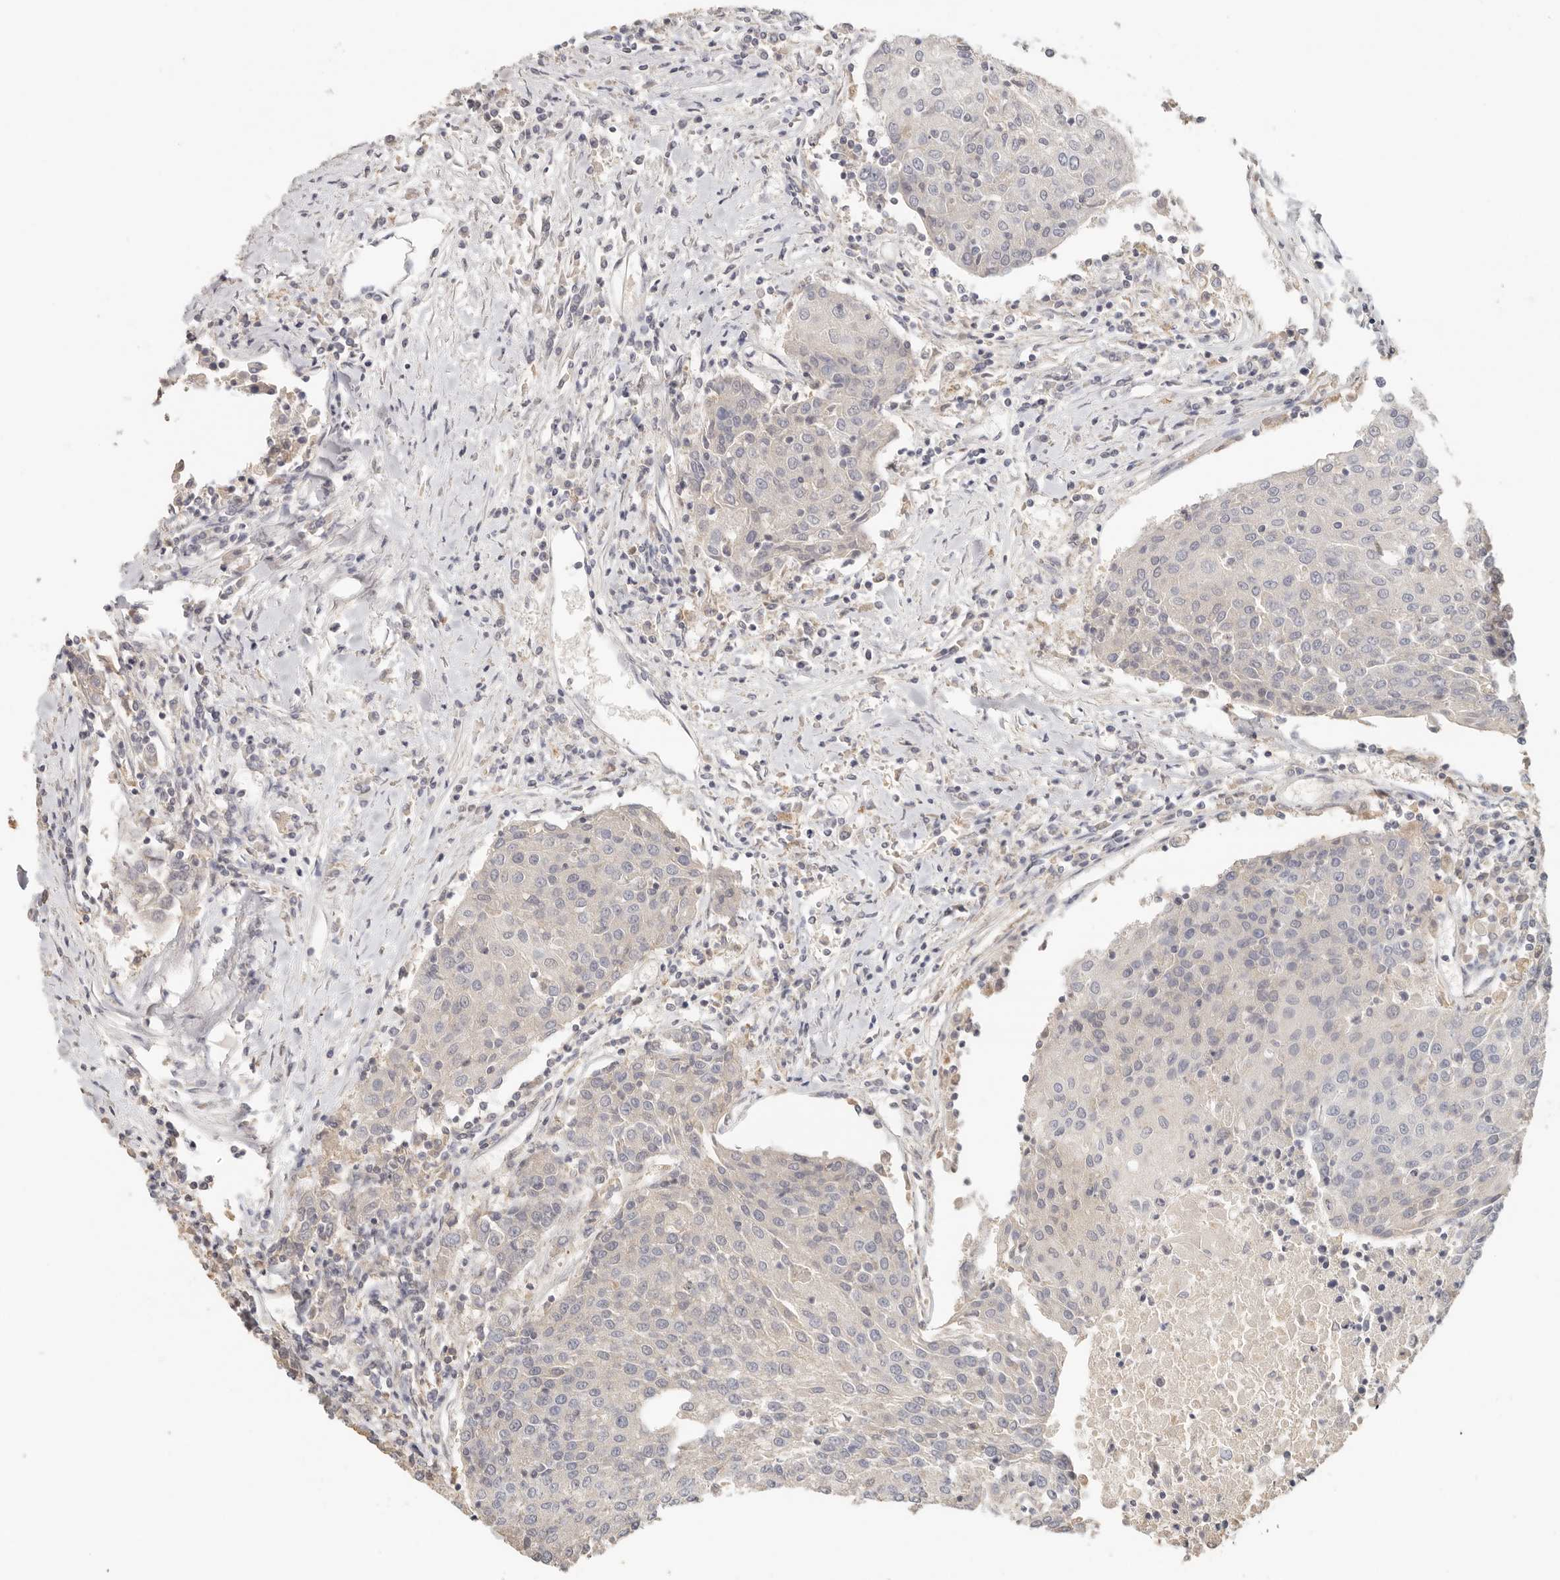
{"staining": {"intensity": "negative", "quantity": "none", "location": "none"}, "tissue": "urothelial cancer", "cell_type": "Tumor cells", "image_type": "cancer", "snomed": [{"axis": "morphology", "description": "Urothelial carcinoma, High grade"}, {"axis": "topography", "description": "Urinary bladder"}], "caption": "Micrograph shows no significant protein expression in tumor cells of urothelial cancer.", "gene": "CSK", "patient": {"sex": "female", "age": 85}}